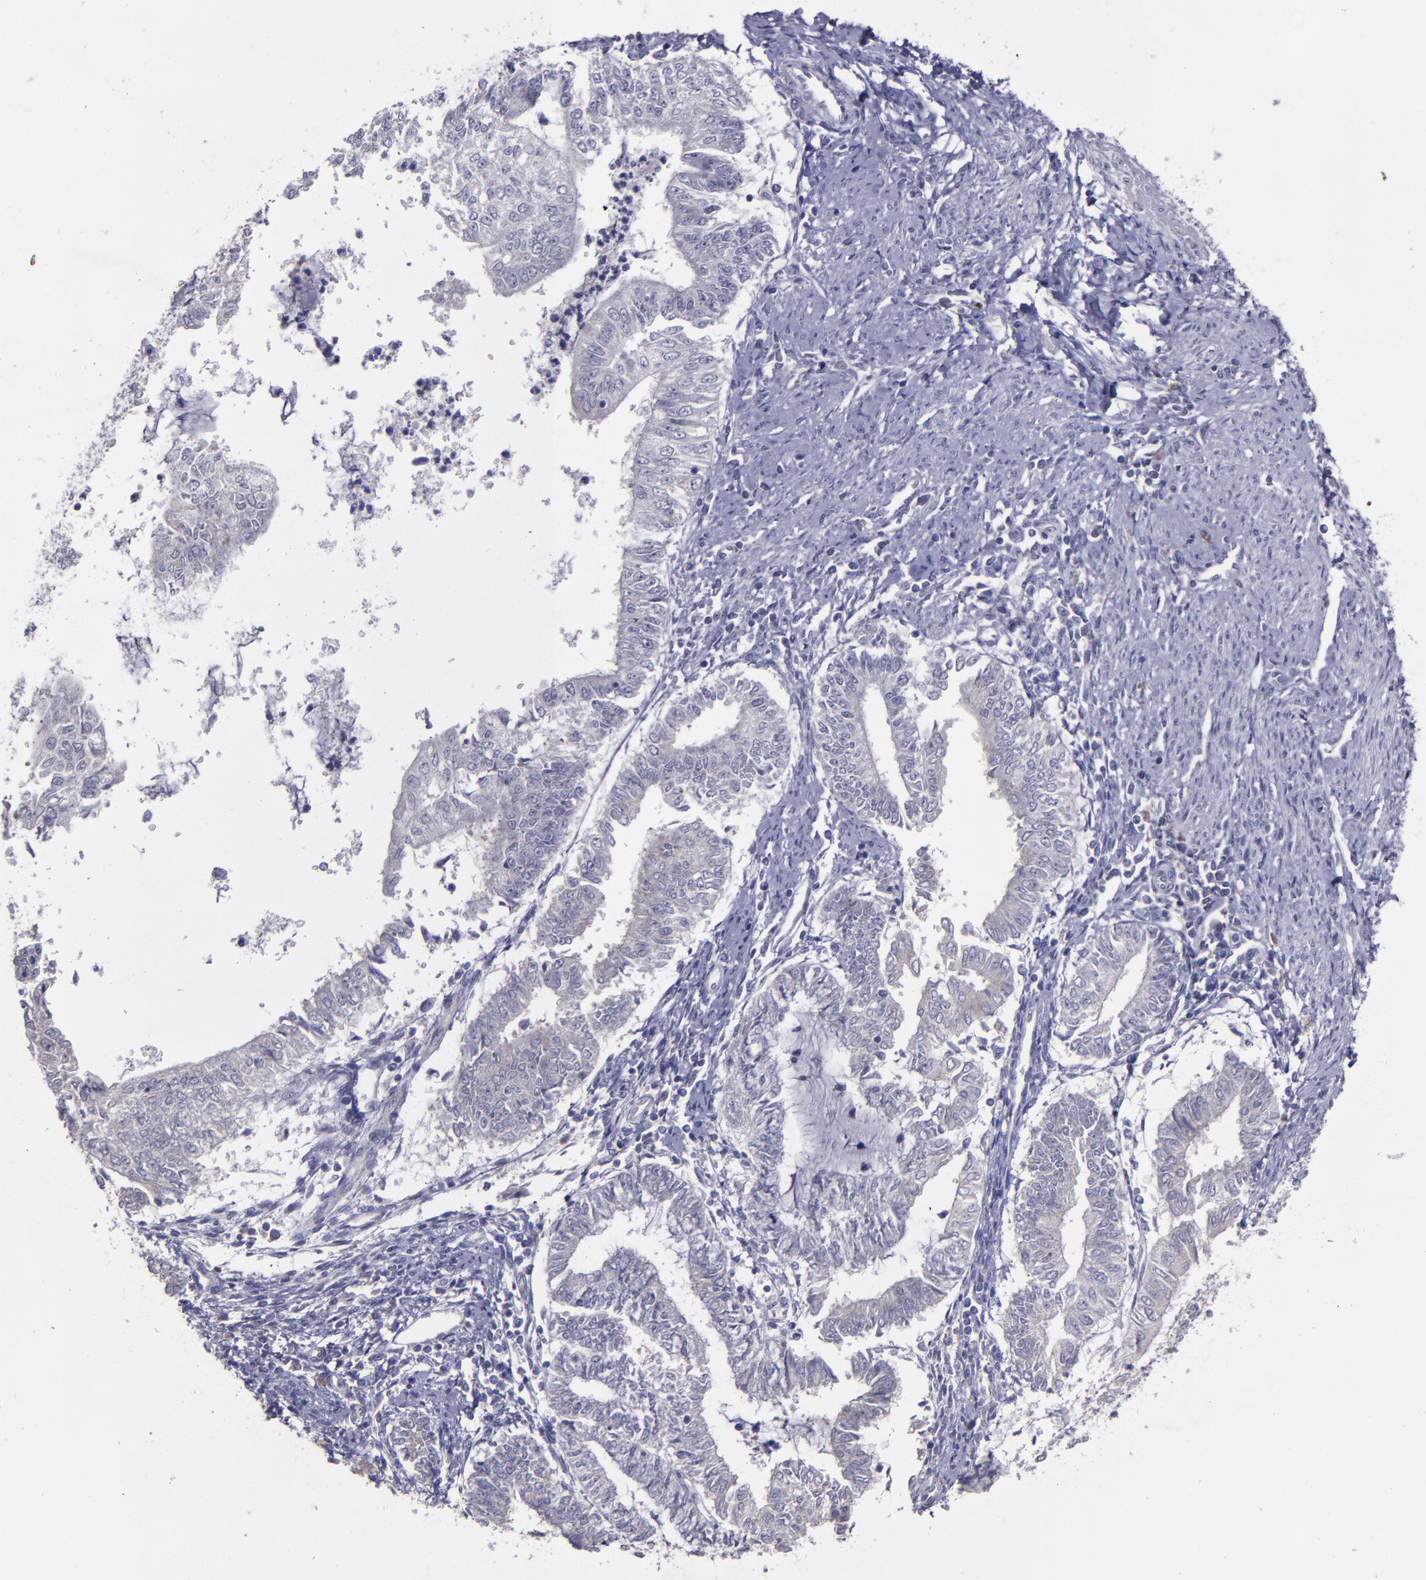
{"staining": {"intensity": "negative", "quantity": "none", "location": "none"}, "tissue": "endometrial cancer", "cell_type": "Tumor cells", "image_type": "cancer", "snomed": [{"axis": "morphology", "description": "Adenocarcinoma, NOS"}, {"axis": "topography", "description": "Endometrium"}], "caption": "The histopathology image demonstrates no staining of tumor cells in endometrial cancer (adenocarcinoma). (Stains: DAB immunohistochemistry with hematoxylin counter stain, Microscopy: brightfield microscopy at high magnification).", "gene": "MASP1", "patient": {"sex": "female", "age": 66}}